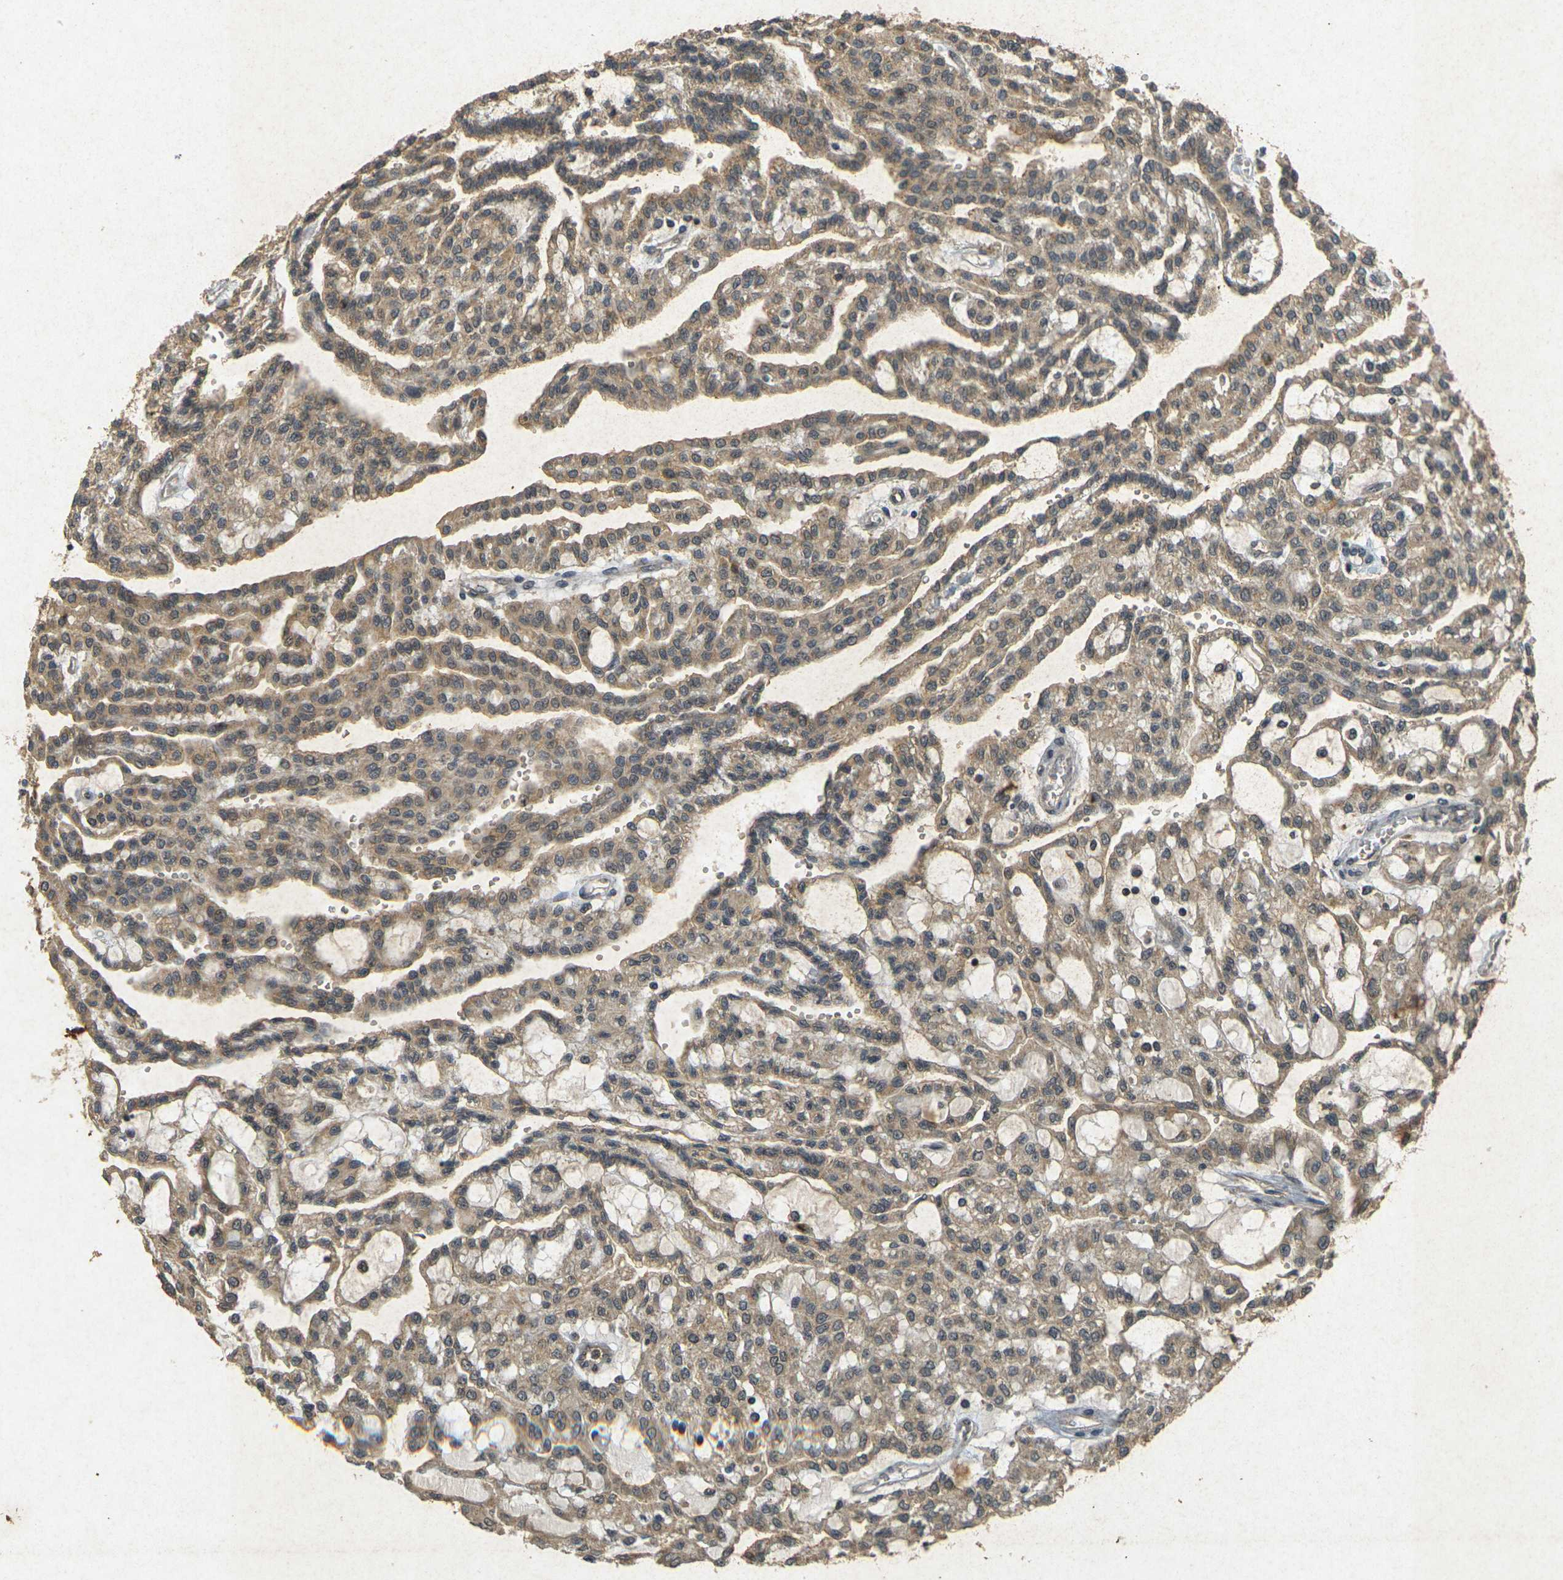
{"staining": {"intensity": "moderate", "quantity": ">75%", "location": "cytoplasmic/membranous"}, "tissue": "renal cancer", "cell_type": "Tumor cells", "image_type": "cancer", "snomed": [{"axis": "morphology", "description": "Adenocarcinoma, NOS"}, {"axis": "topography", "description": "Kidney"}], "caption": "Immunohistochemical staining of human renal cancer (adenocarcinoma) displays medium levels of moderate cytoplasmic/membranous expression in about >75% of tumor cells.", "gene": "ERN1", "patient": {"sex": "male", "age": 63}}